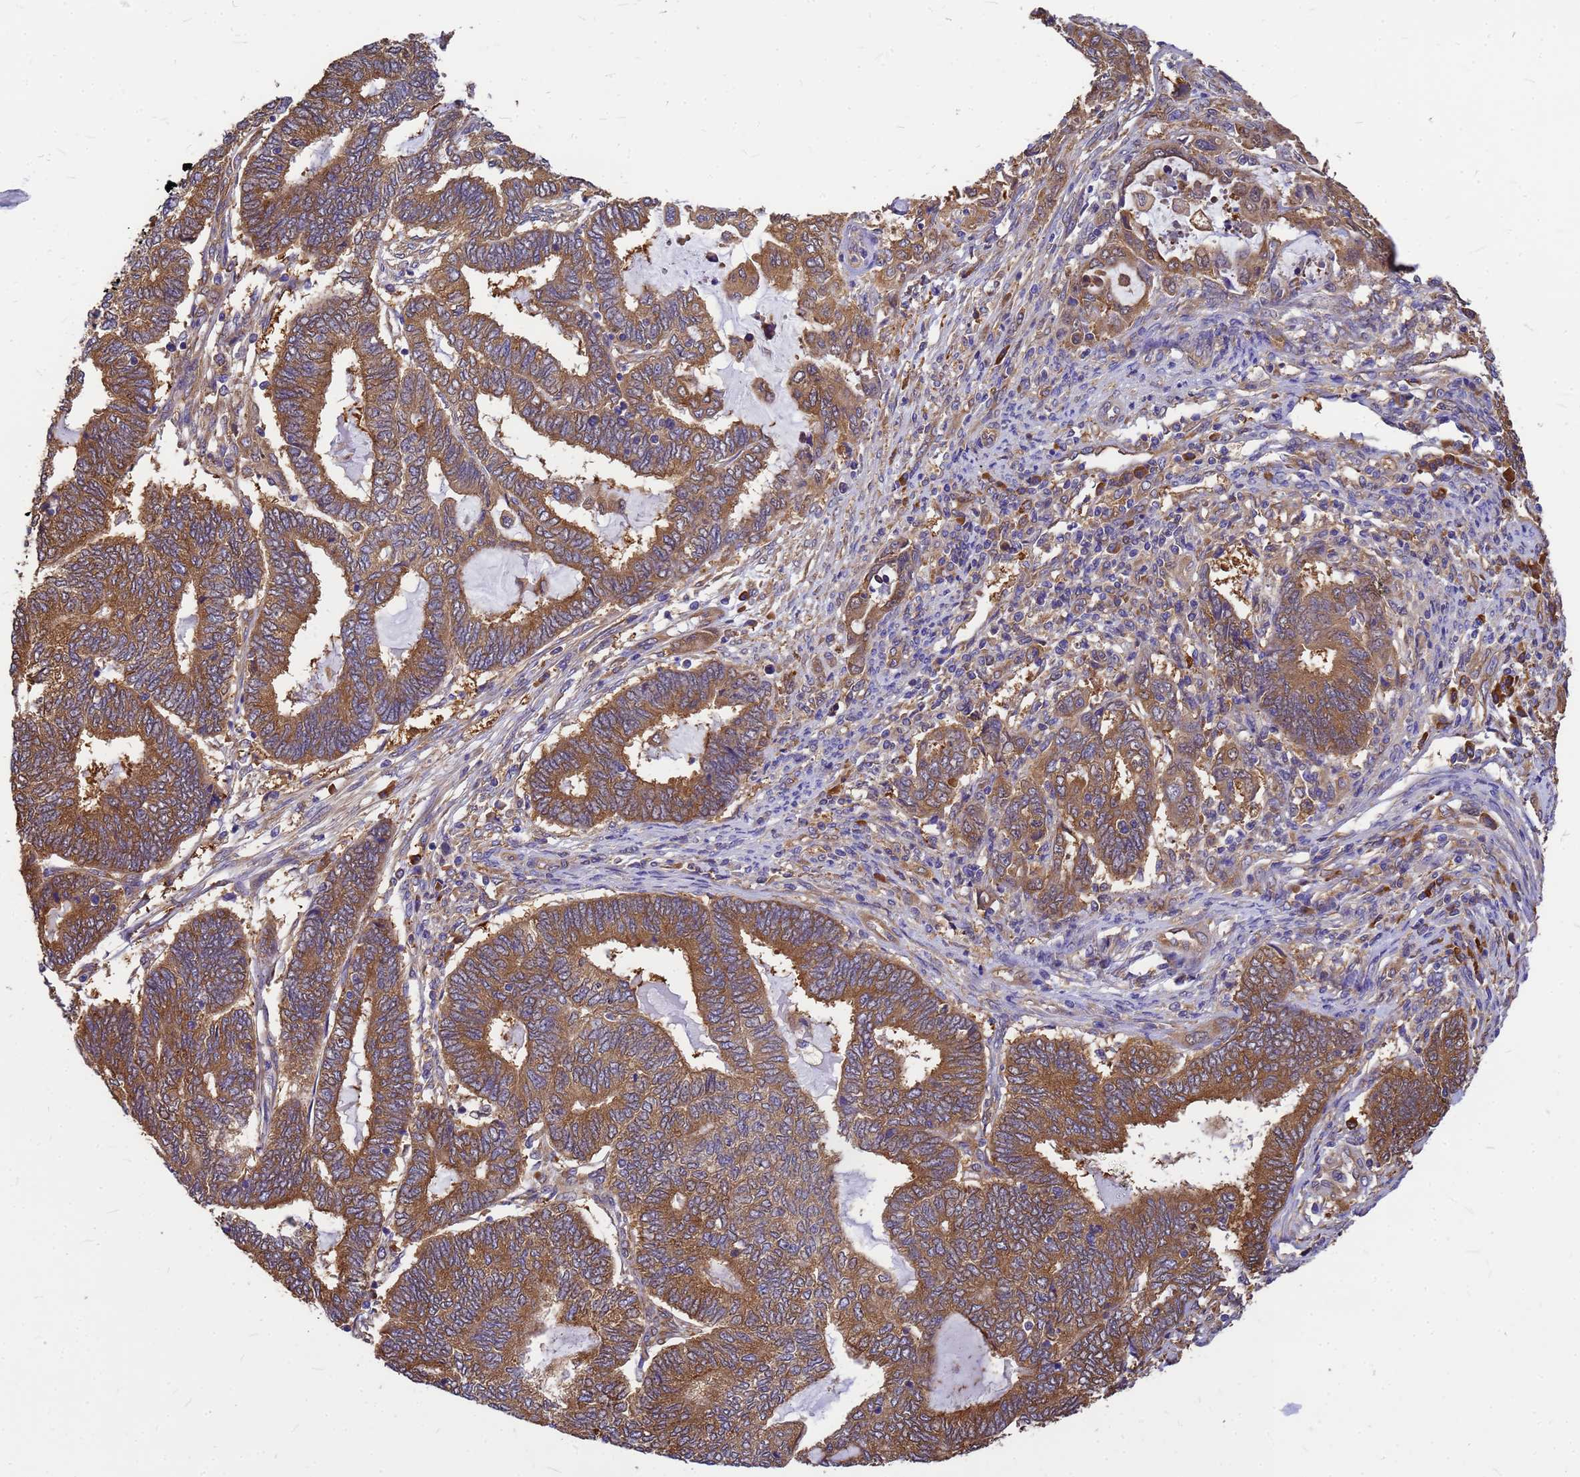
{"staining": {"intensity": "moderate", "quantity": ">75%", "location": "cytoplasmic/membranous"}, "tissue": "endometrial cancer", "cell_type": "Tumor cells", "image_type": "cancer", "snomed": [{"axis": "morphology", "description": "Adenocarcinoma, NOS"}, {"axis": "topography", "description": "Uterus"}, {"axis": "topography", "description": "Endometrium"}], "caption": "Tumor cells exhibit medium levels of moderate cytoplasmic/membranous expression in about >75% of cells in human endometrial cancer. (DAB IHC, brown staining for protein, blue staining for nuclei).", "gene": "GID4", "patient": {"sex": "female", "age": 70}}